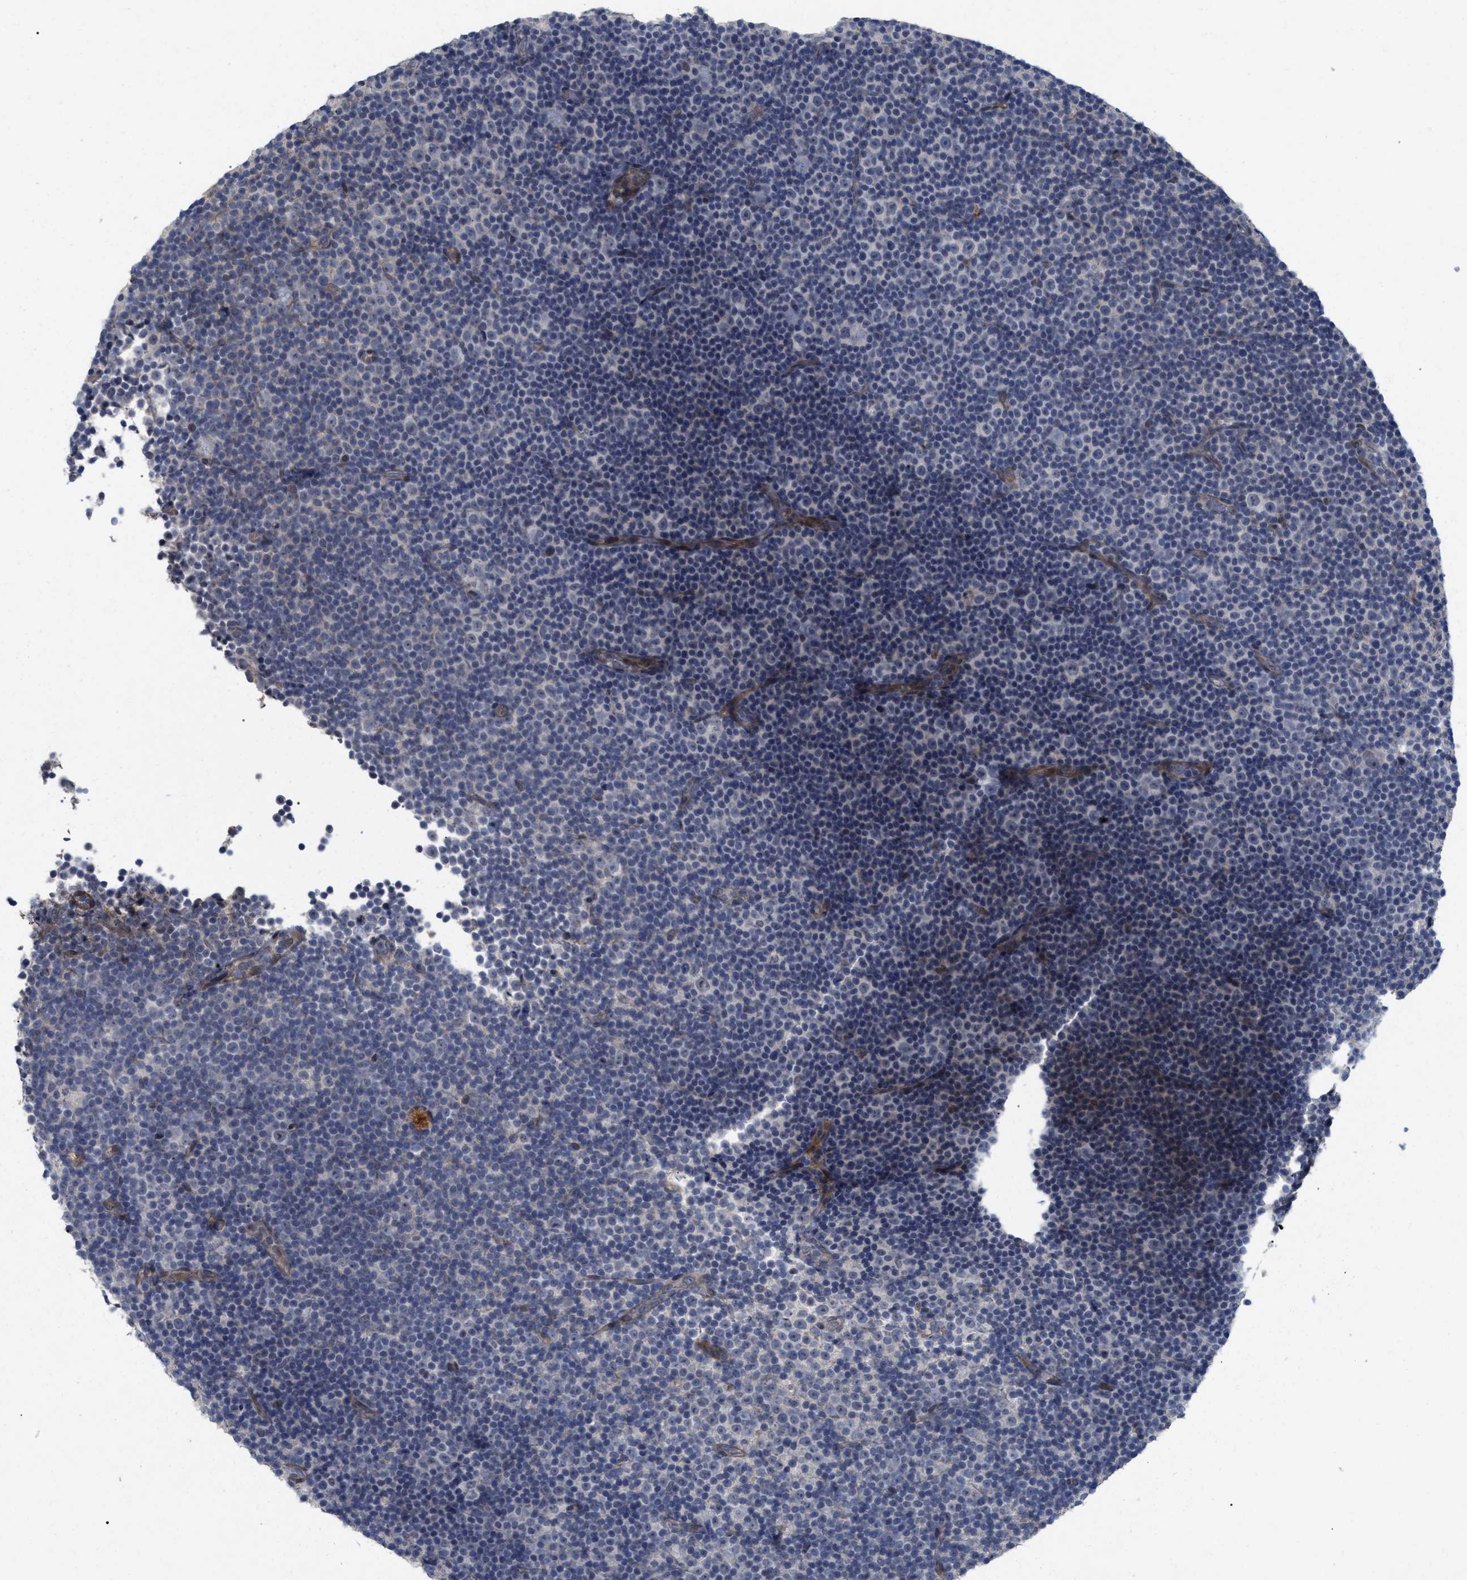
{"staining": {"intensity": "negative", "quantity": "none", "location": "none"}, "tissue": "lymphoma", "cell_type": "Tumor cells", "image_type": "cancer", "snomed": [{"axis": "morphology", "description": "Malignant lymphoma, non-Hodgkin's type, Low grade"}, {"axis": "topography", "description": "Lymph node"}], "caption": "A high-resolution histopathology image shows IHC staining of low-grade malignant lymphoma, non-Hodgkin's type, which displays no significant expression in tumor cells.", "gene": "ST6GALNAC6", "patient": {"sex": "female", "age": 67}}